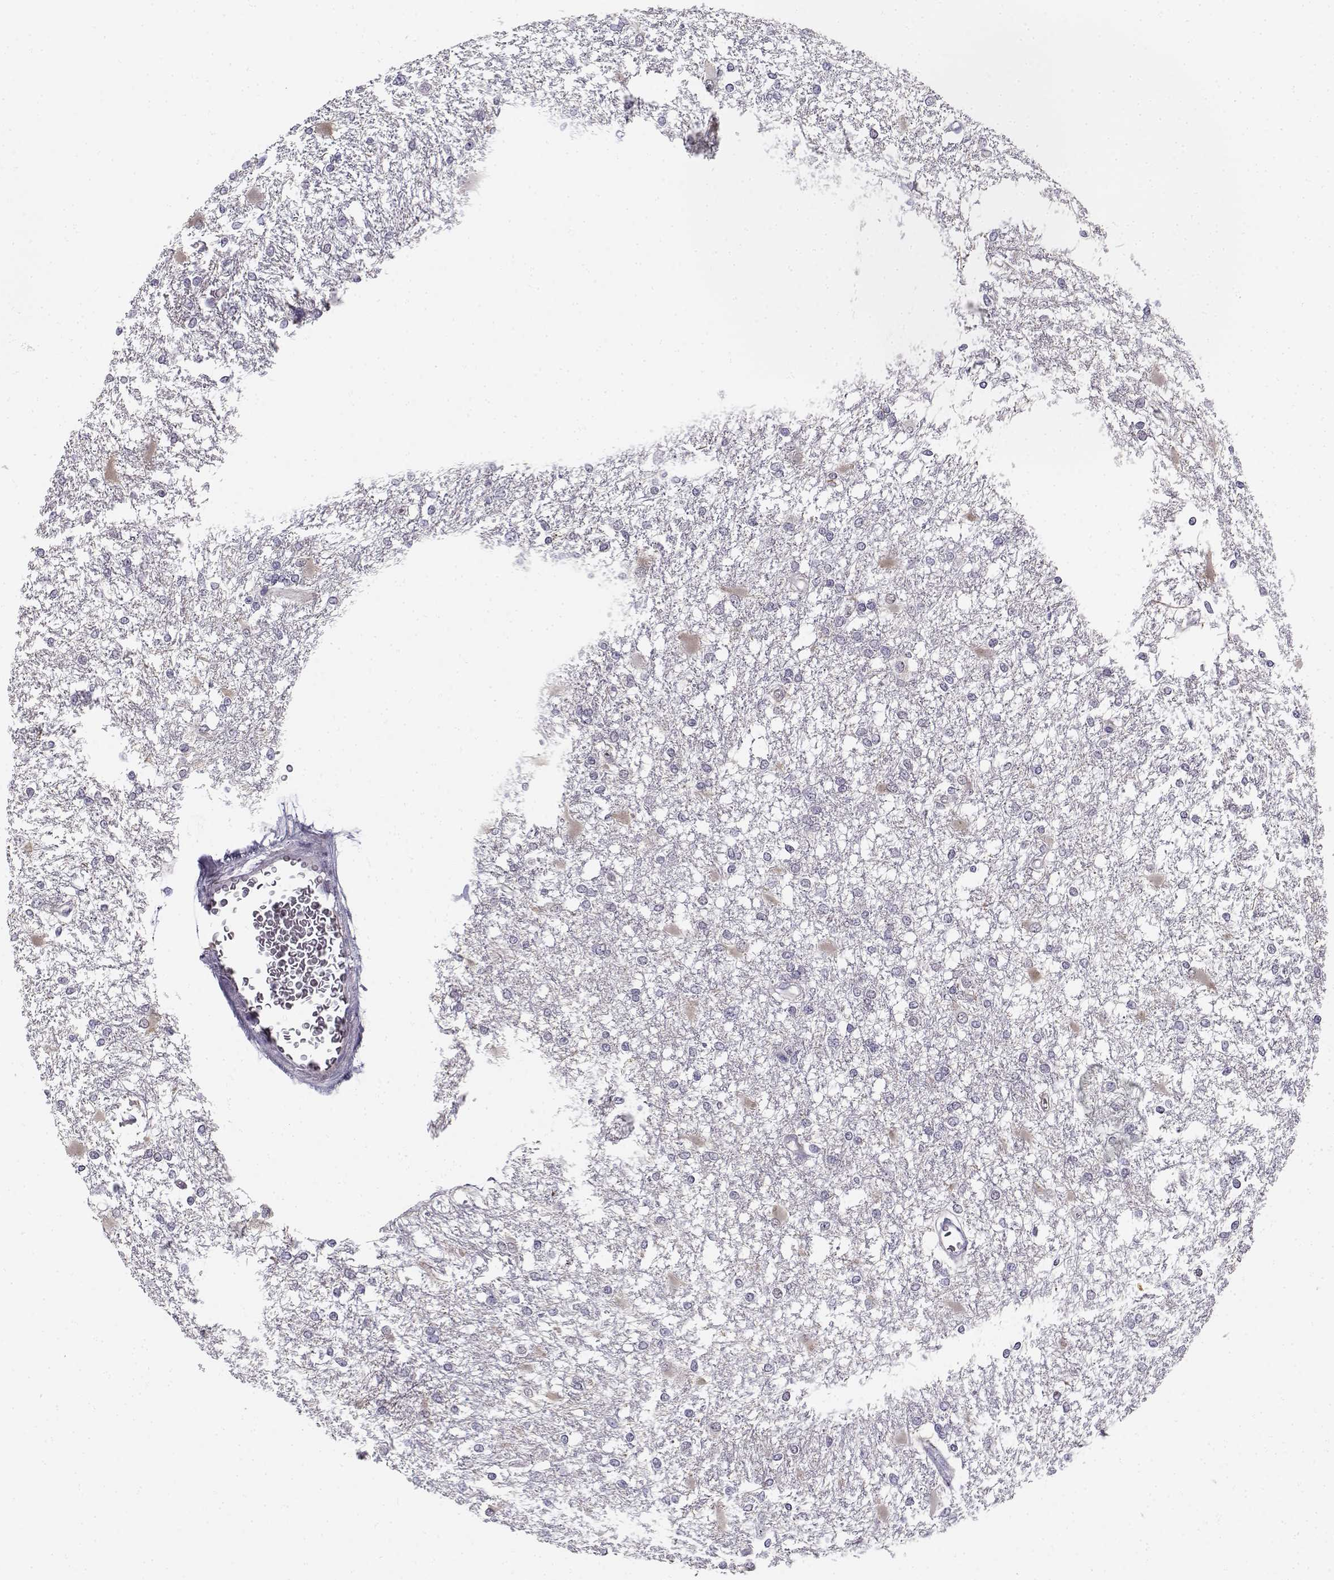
{"staining": {"intensity": "negative", "quantity": "none", "location": "none"}, "tissue": "glioma", "cell_type": "Tumor cells", "image_type": "cancer", "snomed": [{"axis": "morphology", "description": "Glioma, malignant, High grade"}, {"axis": "topography", "description": "Cerebral cortex"}], "caption": "Immunohistochemistry micrograph of malignant high-grade glioma stained for a protein (brown), which shows no positivity in tumor cells. (DAB immunohistochemistry (IHC) visualized using brightfield microscopy, high magnification).", "gene": "DDX25", "patient": {"sex": "male", "age": 79}}